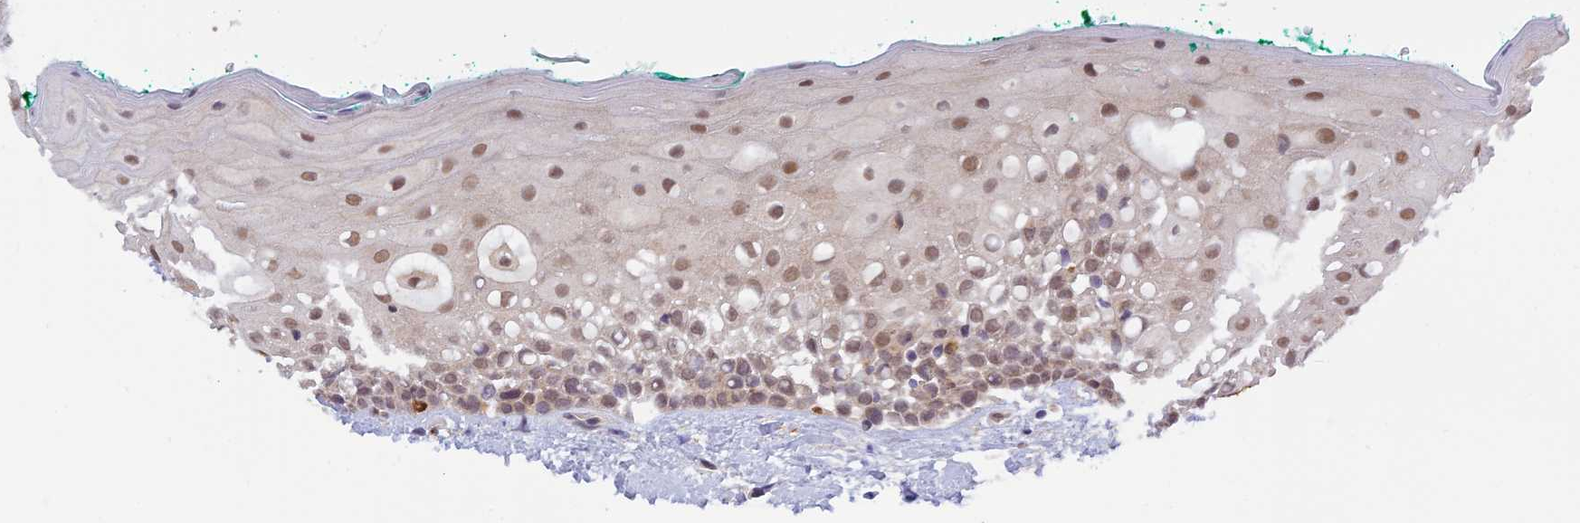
{"staining": {"intensity": "moderate", "quantity": "25%-75%", "location": "nuclear"}, "tissue": "oral mucosa", "cell_type": "Squamous epithelial cells", "image_type": "normal", "snomed": [{"axis": "morphology", "description": "Normal tissue, NOS"}, {"axis": "topography", "description": "Oral tissue"}], "caption": "Unremarkable oral mucosa was stained to show a protein in brown. There is medium levels of moderate nuclear expression in about 25%-75% of squamous epithelial cells. (DAB (3,3'-diaminobenzidine) IHC, brown staining for protein, blue staining for nuclei).", "gene": "SKIC8", "patient": {"sex": "female", "age": 70}}